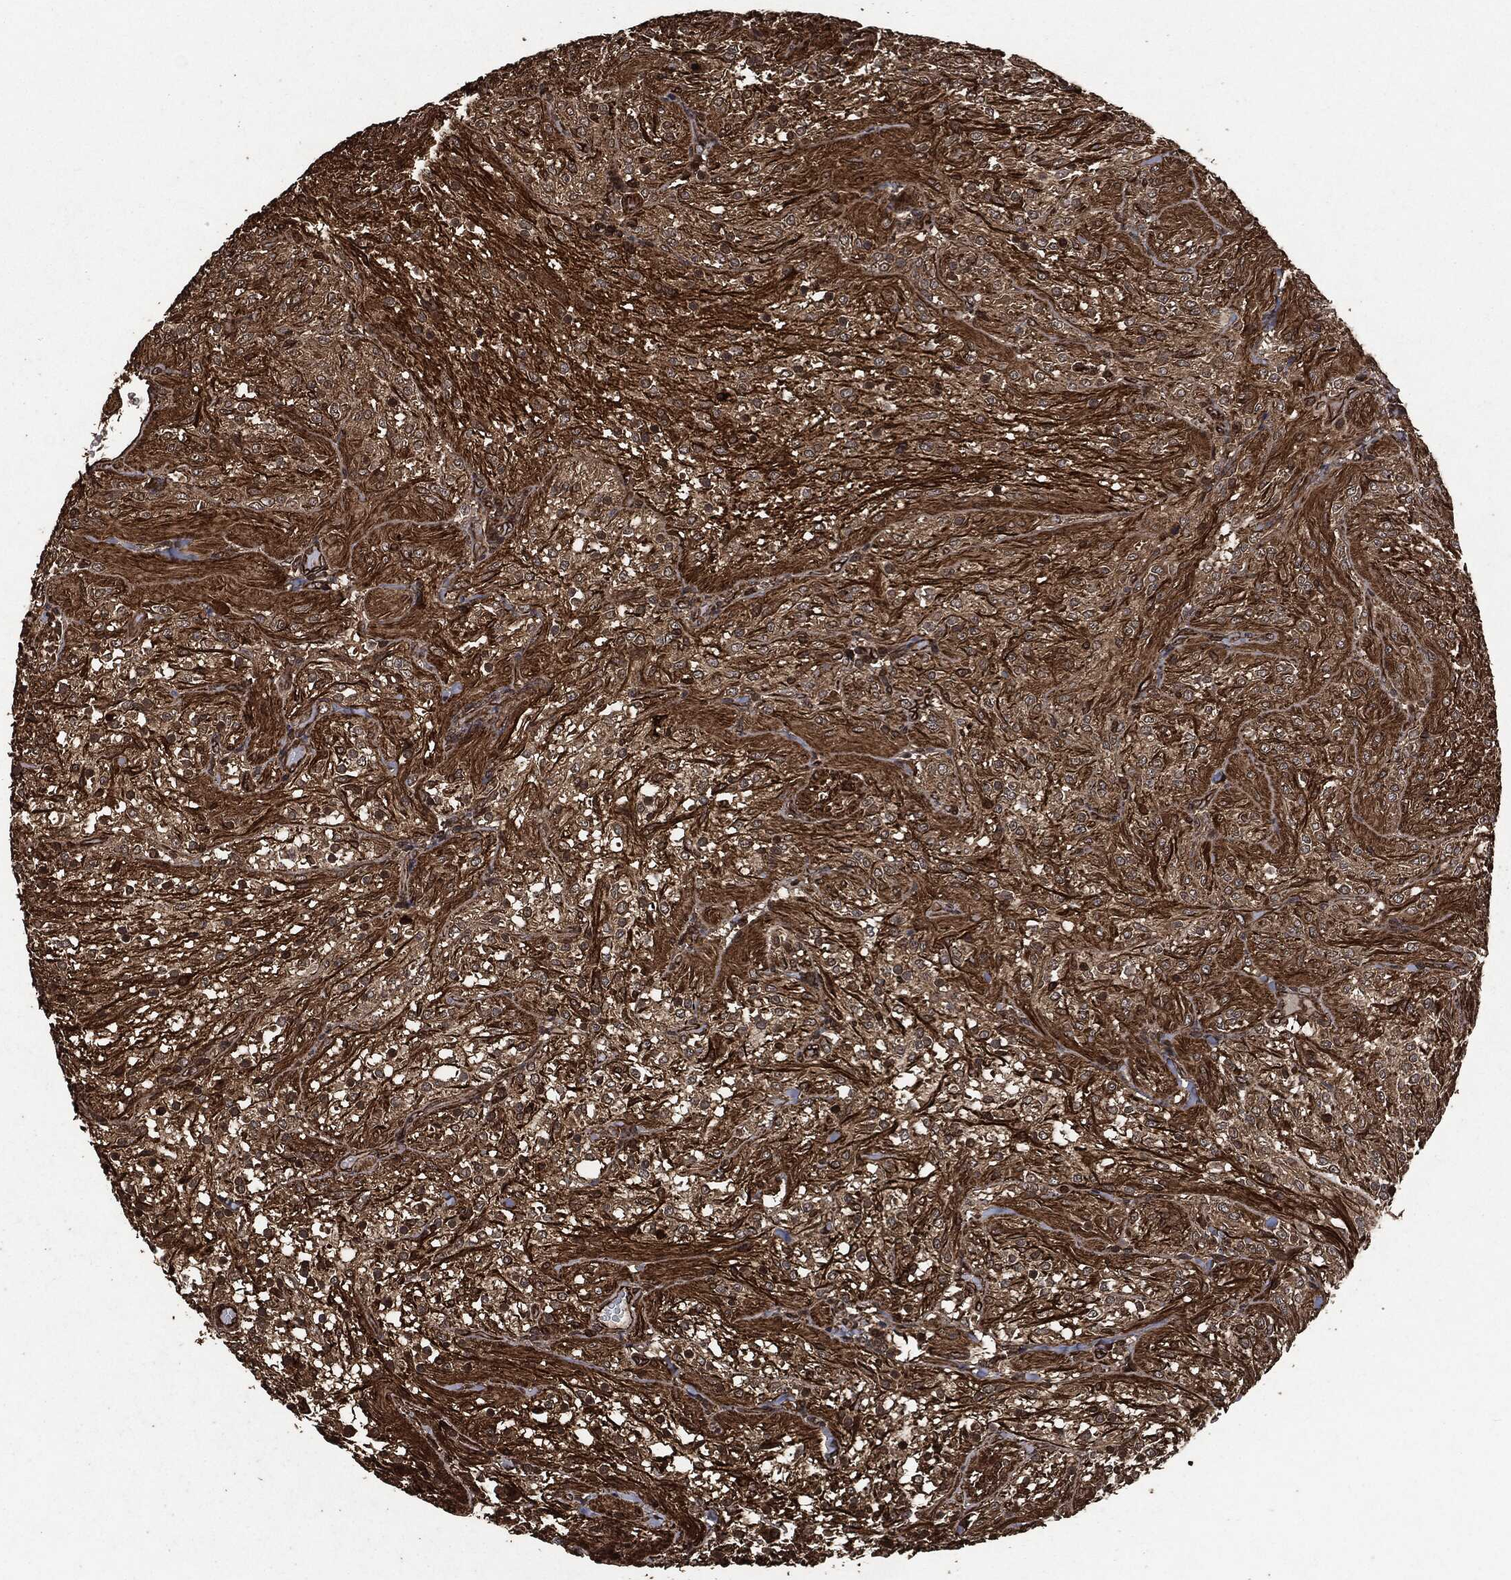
{"staining": {"intensity": "weak", "quantity": "25%-75%", "location": "cytoplasmic/membranous"}, "tissue": "glioma", "cell_type": "Tumor cells", "image_type": "cancer", "snomed": [{"axis": "morphology", "description": "Glioma, malignant, Low grade"}, {"axis": "topography", "description": "Brain"}], "caption": "Protein expression analysis of human glioma reveals weak cytoplasmic/membranous staining in approximately 25%-75% of tumor cells.", "gene": "HRAS", "patient": {"sex": "male", "age": 3}}